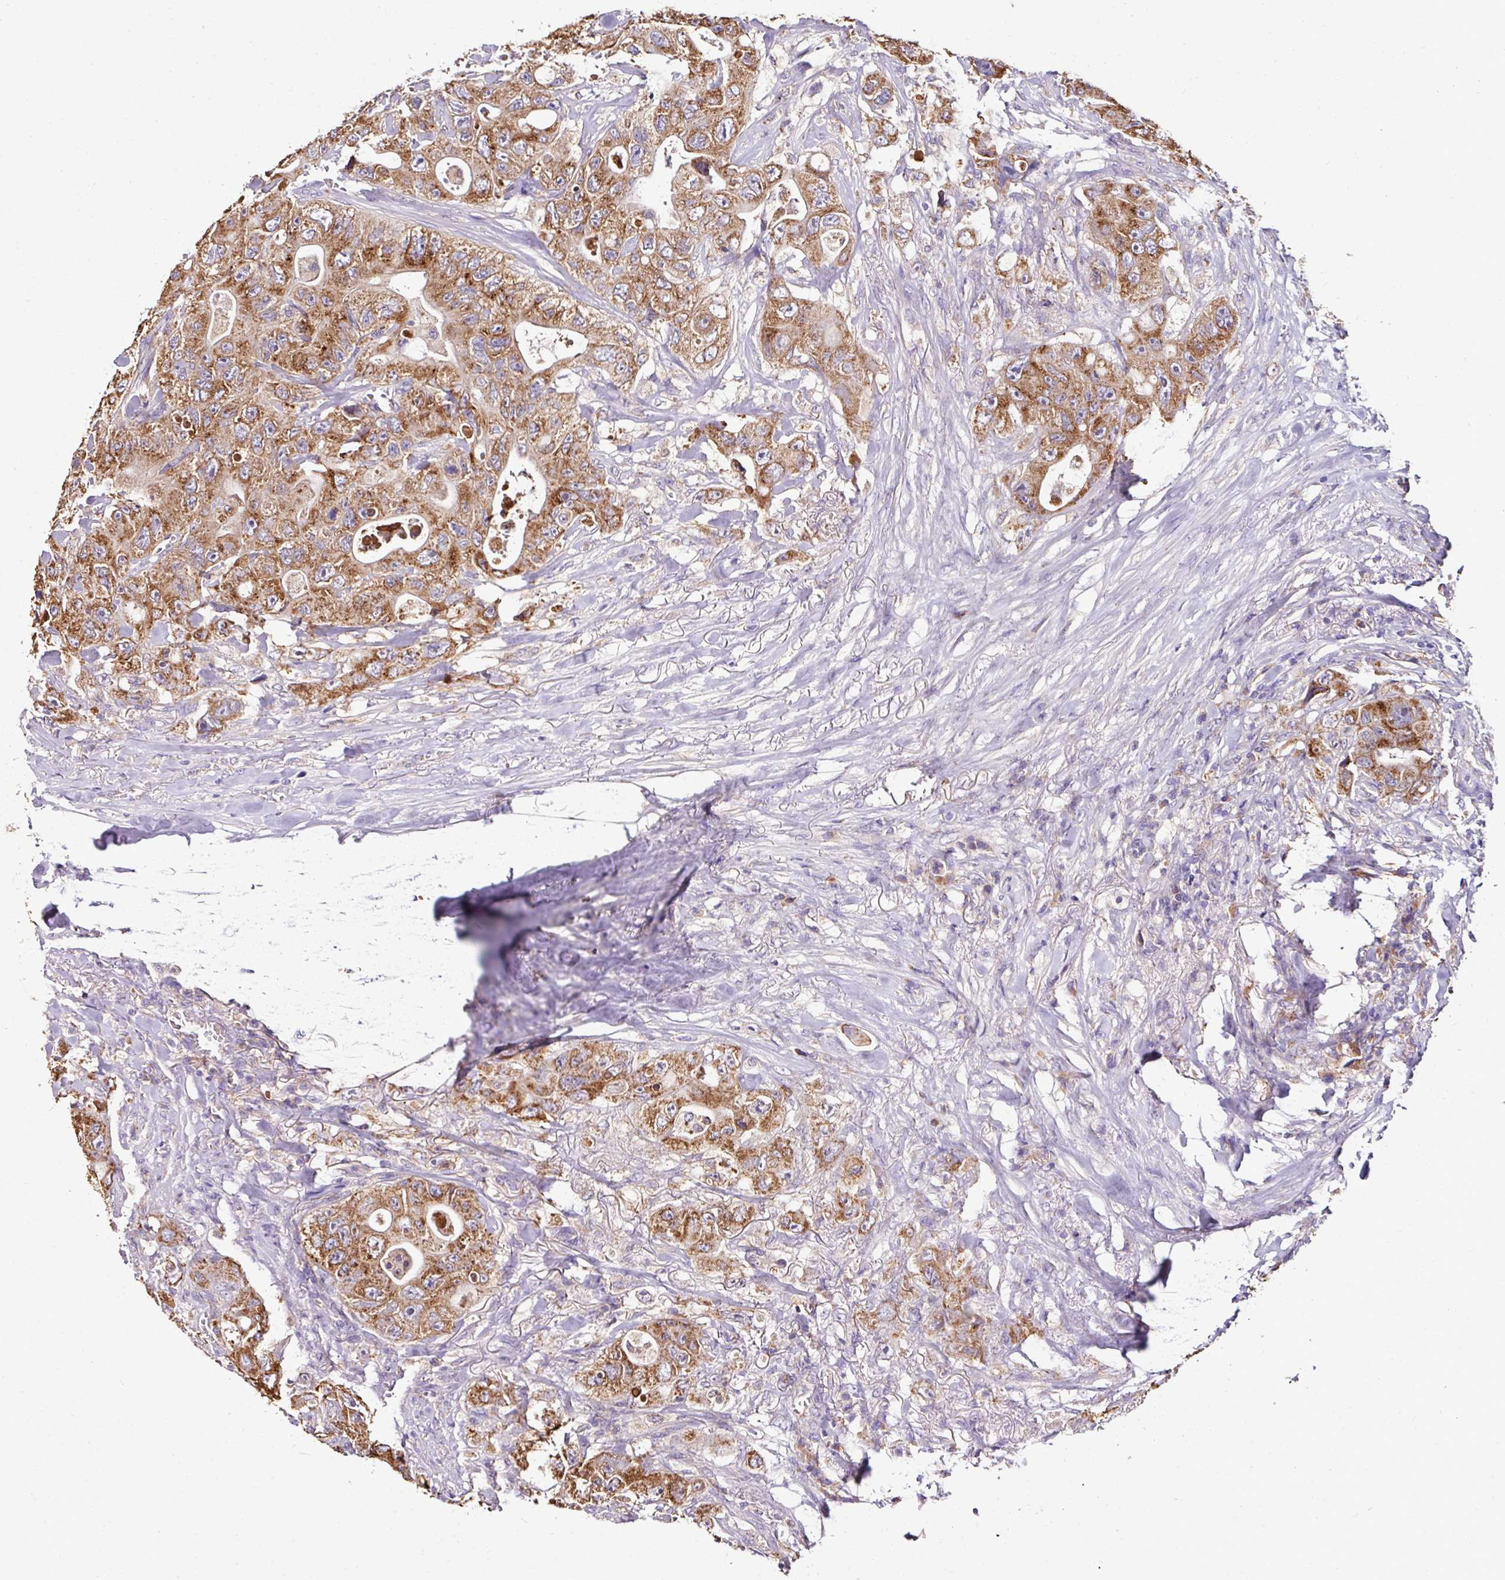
{"staining": {"intensity": "moderate", "quantity": ">75%", "location": "cytoplasmic/membranous"}, "tissue": "colorectal cancer", "cell_type": "Tumor cells", "image_type": "cancer", "snomed": [{"axis": "morphology", "description": "Adenocarcinoma, NOS"}, {"axis": "topography", "description": "Colon"}], "caption": "Brown immunohistochemical staining in colorectal cancer (adenocarcinoma) displays moderate cytoplasmic/membranous staining in approximately >75% of tumor cells.", "gene": "CPD", "patient": {"sex": "female", "age": 46}}